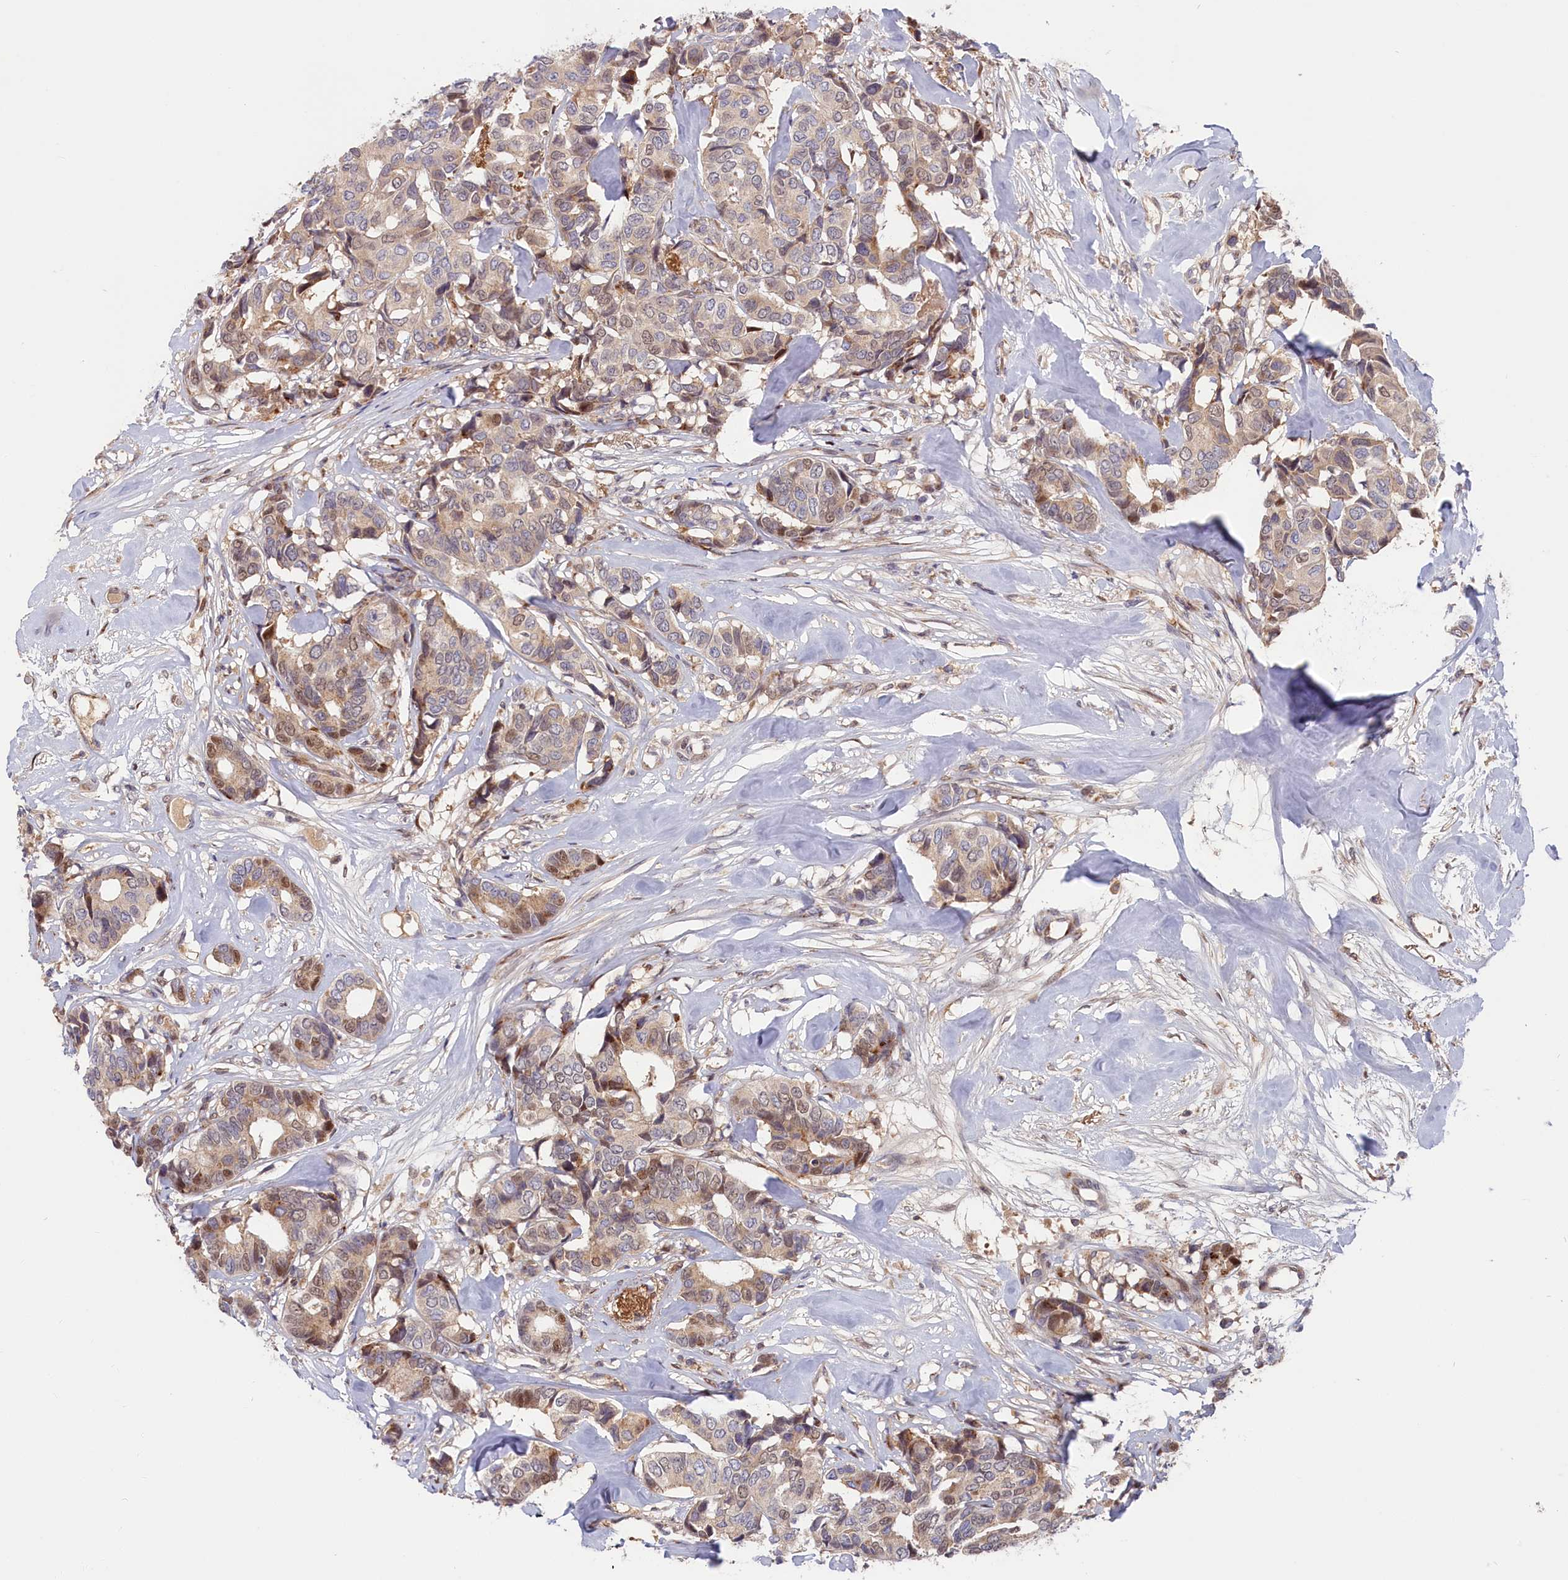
{"staining": {"intensity": "moderate", "quantity": "25%-75%", "location": "nuclear"}, "tissue": "breast cancer", "cell_type": "Tumor cells", "image_type": "cancer", "snomed": [{"axis": "morphology", "description": "Duct carcinoma"}, {"axis": "topography", "description": "Breast"}], "caption": "Moderate nuclear positivity is seen in approximately 25%-75% of tumor cells in breast cancer (invasive ductal carcinoma).", "gene": "CHST12", "patient": {"sex": "female", "age": 87}}